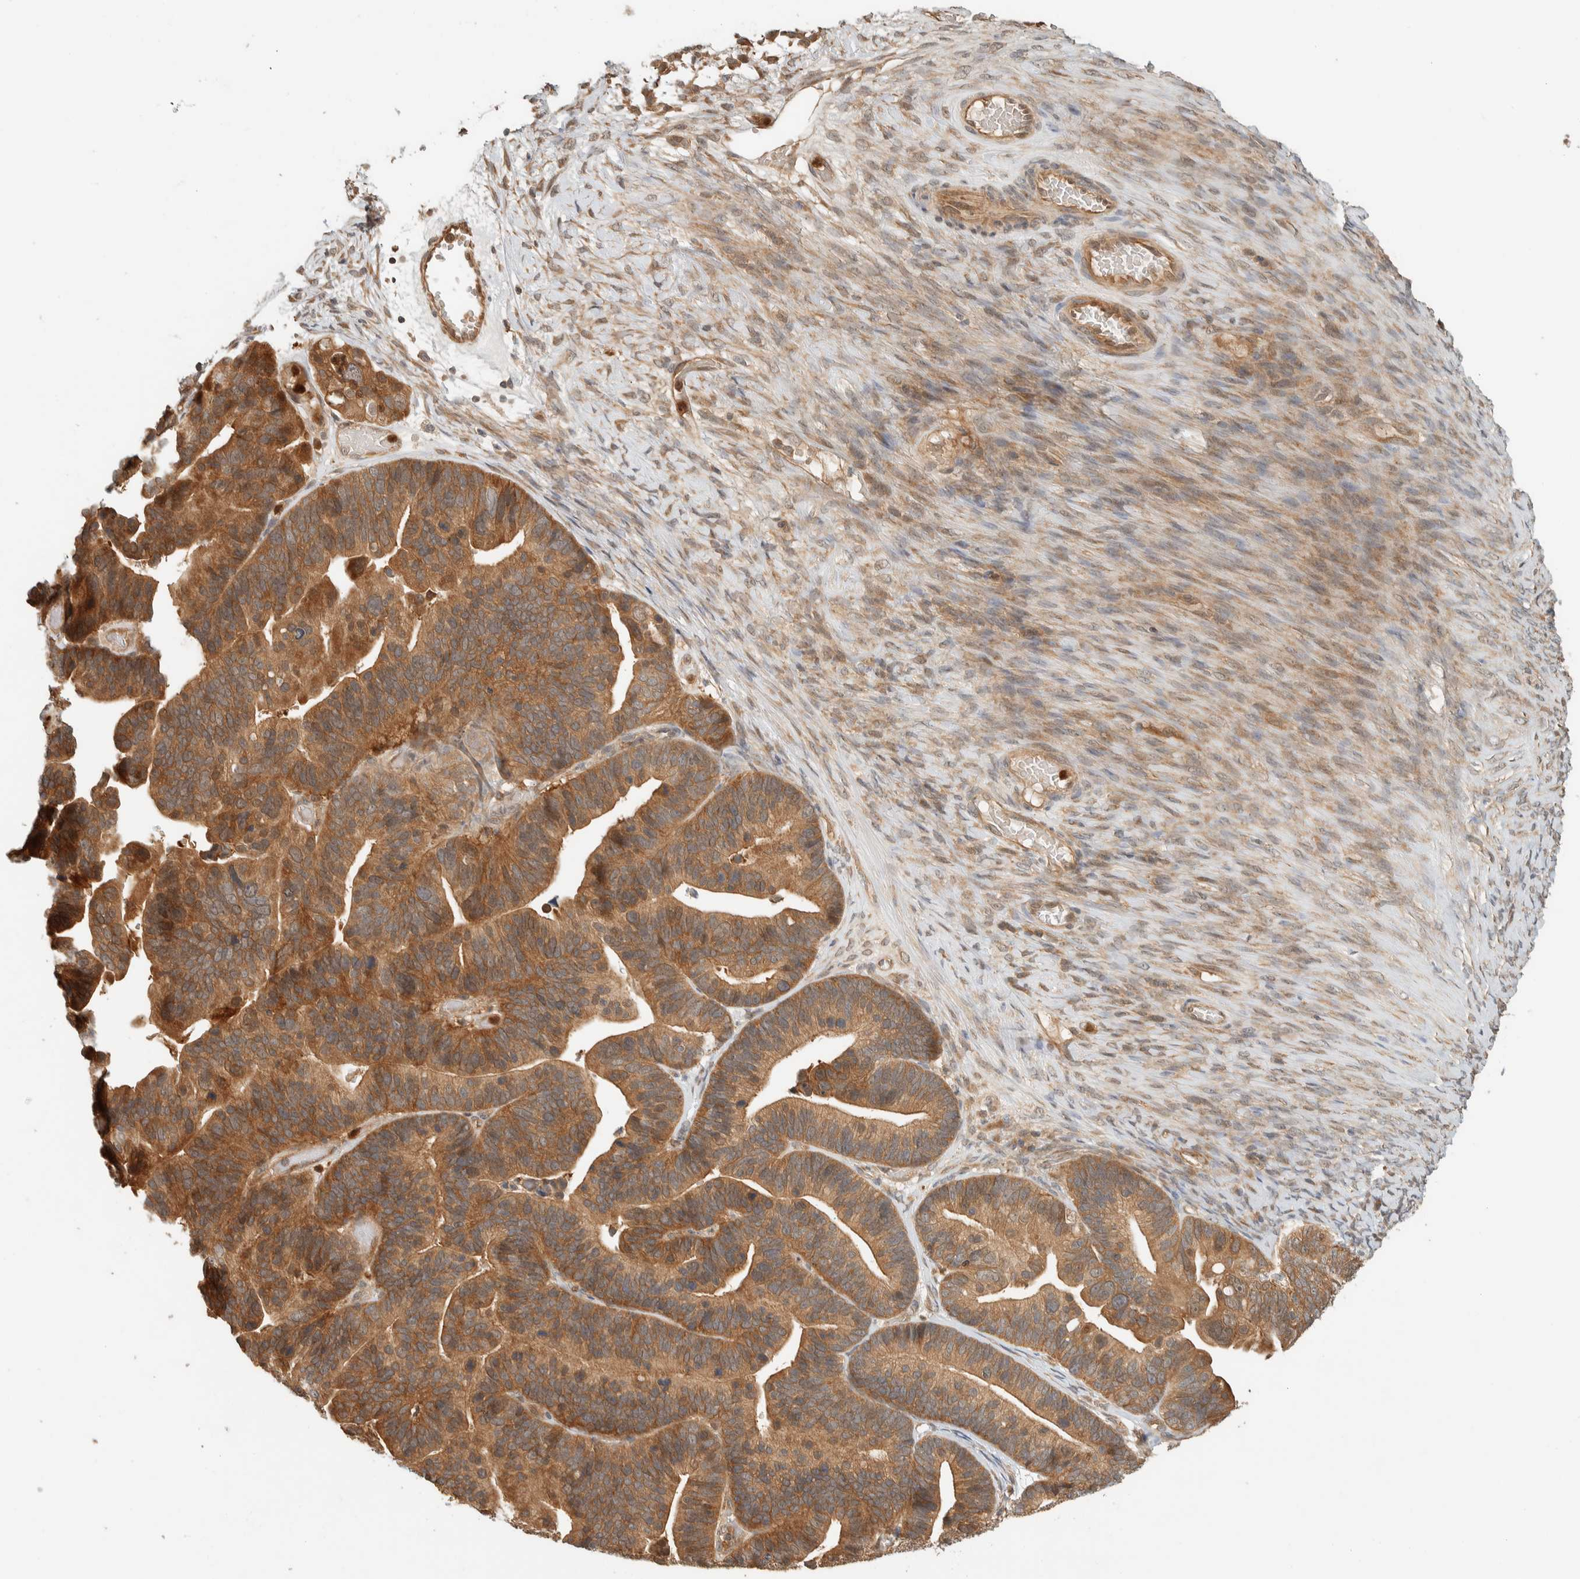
{"staining": {"intensity": "moderate", "quantity": ">75%", "location": "cytoplasmic/membranous"}, "tissue": "ovarian cancer", "cell_type": "Tumor cells", "image_type": "cancer", "snomed": [{"axis": "morphology", "description": "Cystadenocarcinoma, serous, NOS"}, {"axis": "topography", "description": "Ovary"}], "caption": "DAB (3,3'-diaminobenzidine) immunohistochemical staining of human ovarian serous cystadenocarcinoma demonstrates moderate cytoplasmic/membranous protein positivity in about >75% of tumor cells.", "gene": "ADSS2", "patient": {"sex": "female", "age": 56}}